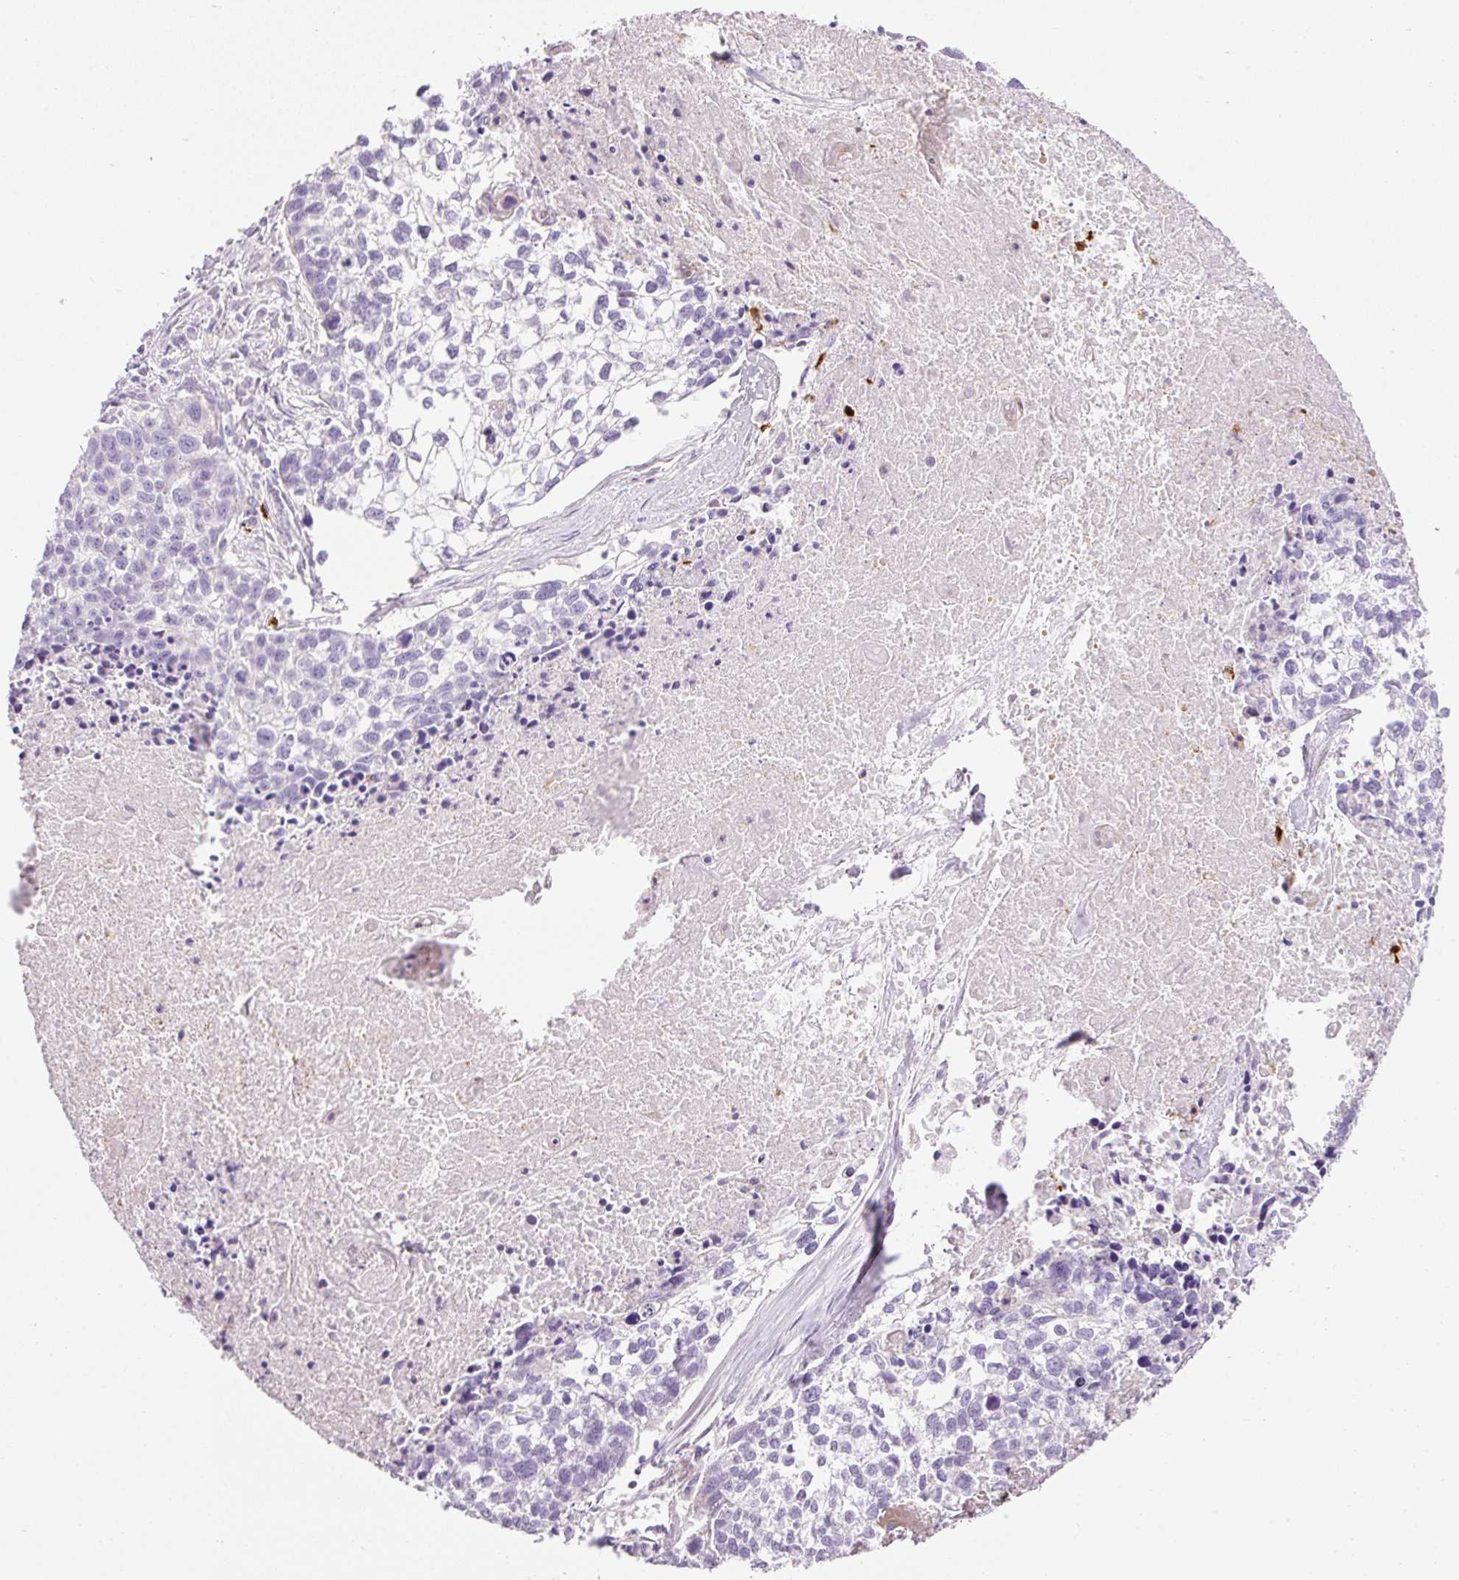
{"staining": {"intensity": "negative", "quantity": "none", "location": "none"}, "tissue": "lung cancer", "cell_type": "Tumor cells", "image_type": "cancer", "snomed": [{"axis": "morphology", "description": "Squamous cell carcinoma, NOS"}, {"axis": "topography", "description": "Lung"}], "caption": "Squamous cell carcinoma (lung) stained for a protein using immunohistochemistry shows no expression tumor cells.", "gene": "MAP3K3", "patient": {"sex": "male", "age": 74}}